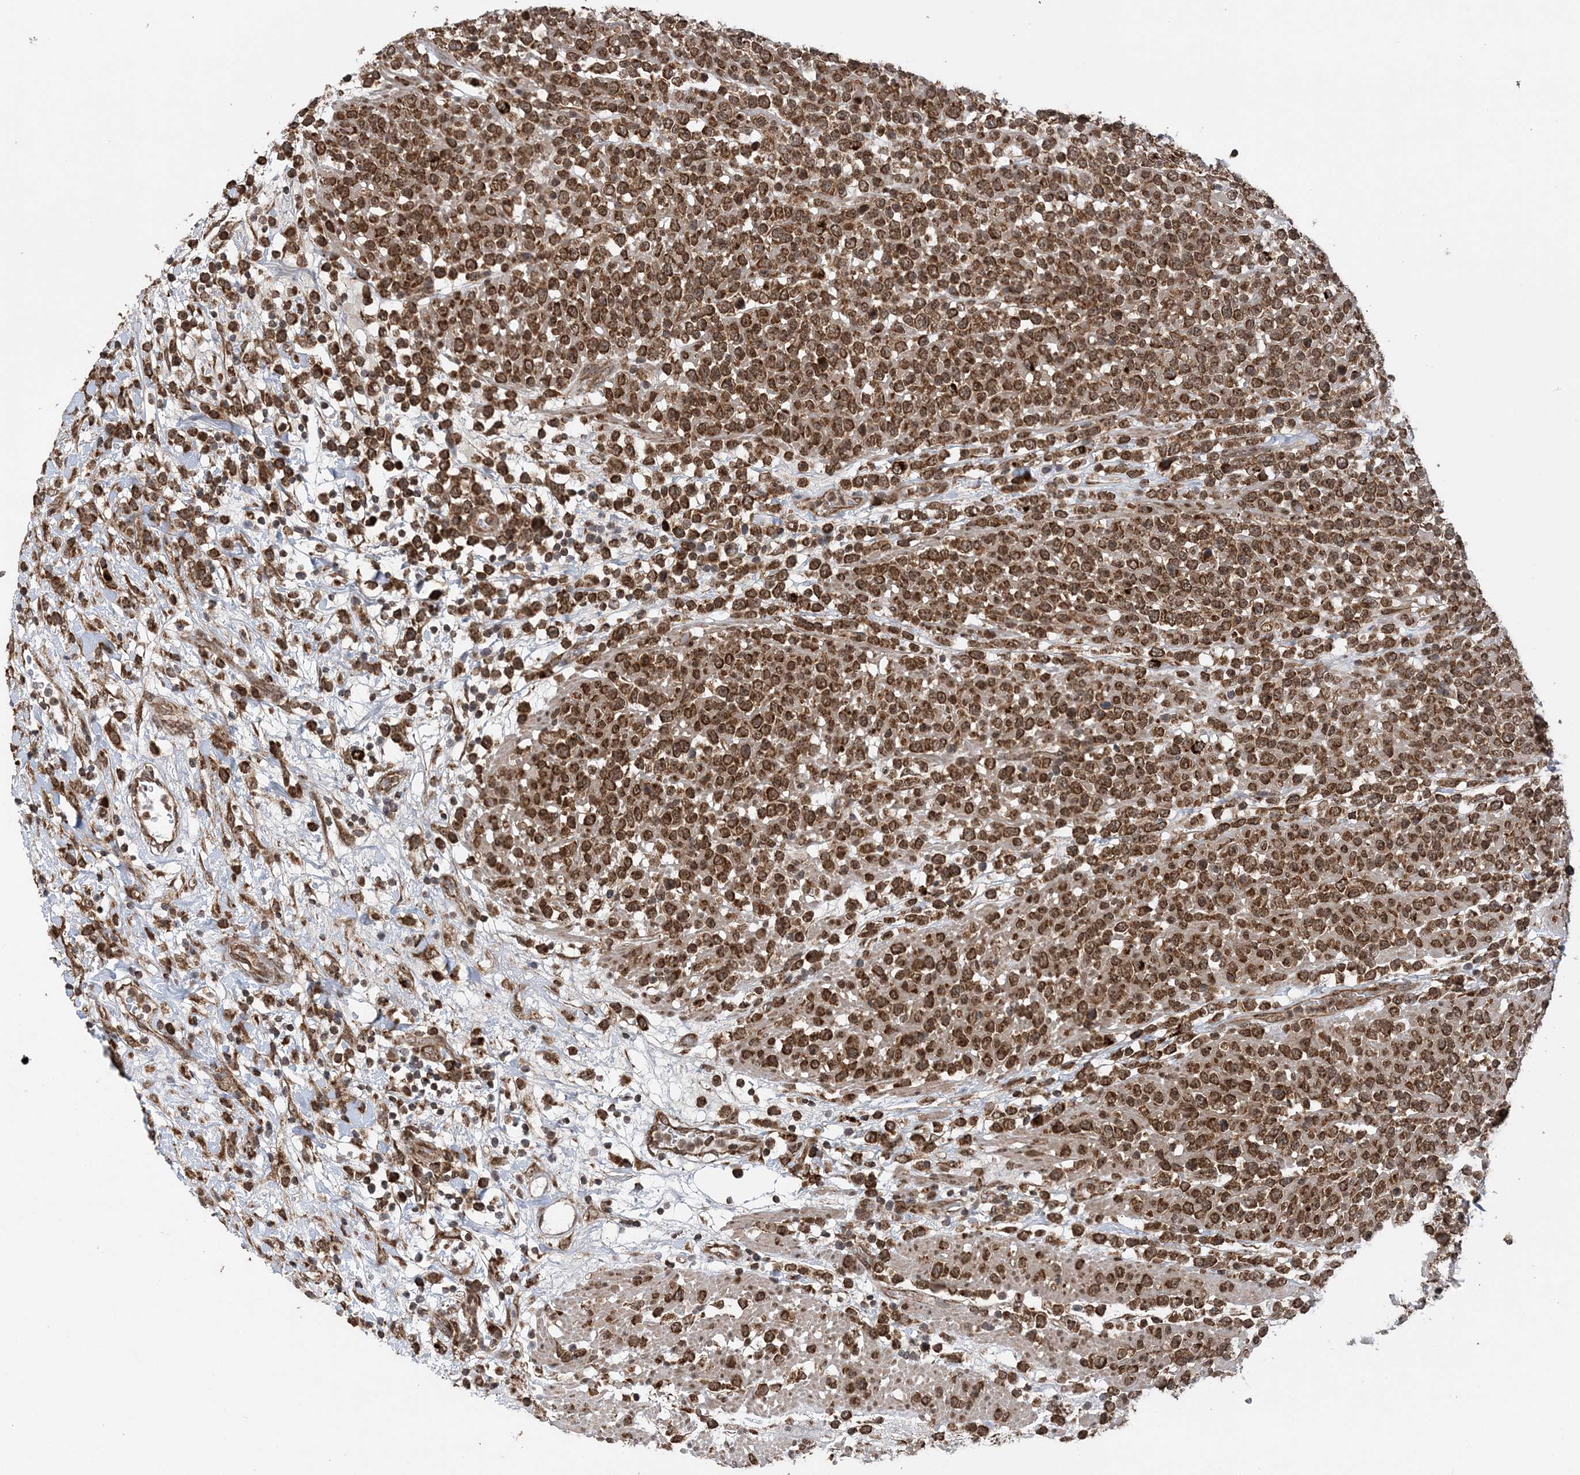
{"staining": {"intensity": "strong", "quantity": ">75%", "location": "cytoplasmic/membranous"}, "tissue": "lymphoma", "cell_type": "Tumor cells", "image_type": "cancer", "snomed": [{"axis": "morphology", "description": "Malignant lymphoma, non-Hodgkin's type, High grade"}, {"axis": "topography", "description": "Colon"}], "caption": "This is a micrograph of IHC staining of lymphoma, which shows strong expression in the cytoplasmic/membranous of tumor cells.", "gene": "PCBP1", "patient": {"sex": "female", "age": 53}}